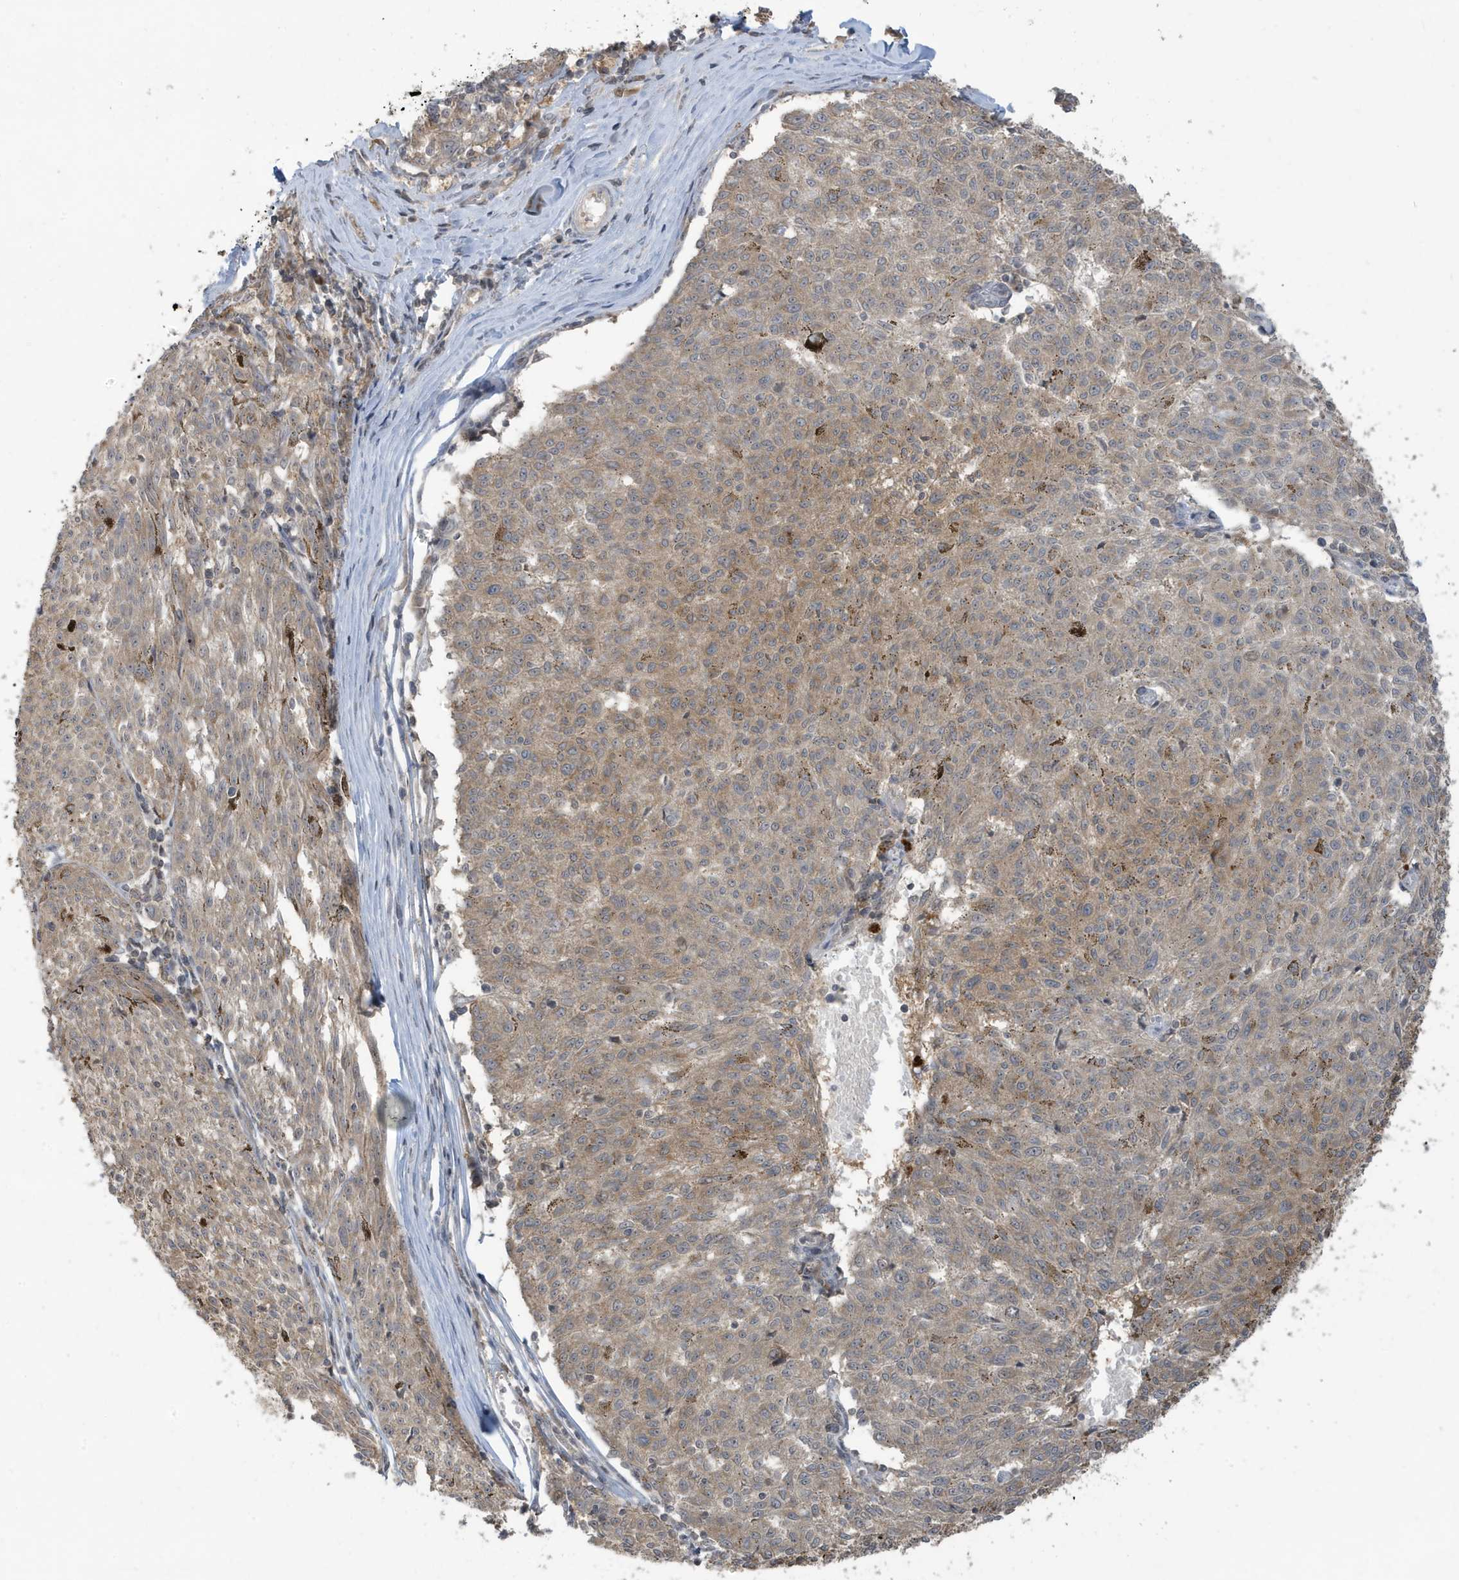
{"staining": {"intensity": "moderate", "quantity": ">75%", "location": "cytoplasmic/membranous"}, "tissue": "melanoma", "cell_type": "Tumor cells", "image_type": "cancer", "snomed": [{"axis": "morphology", "description": "Malignant melanoma, NOS"}, {"axis": "topography", "description": "Skin"}], "caption": "Immunohistochemical staining of human melanoma exhibits medium levels of moderate cytoplasmic/membranous protein positivity in approximately >75% of tumor cells.", "gene": "PRRT3", "patient": {"sex": "female", "age": 72}}